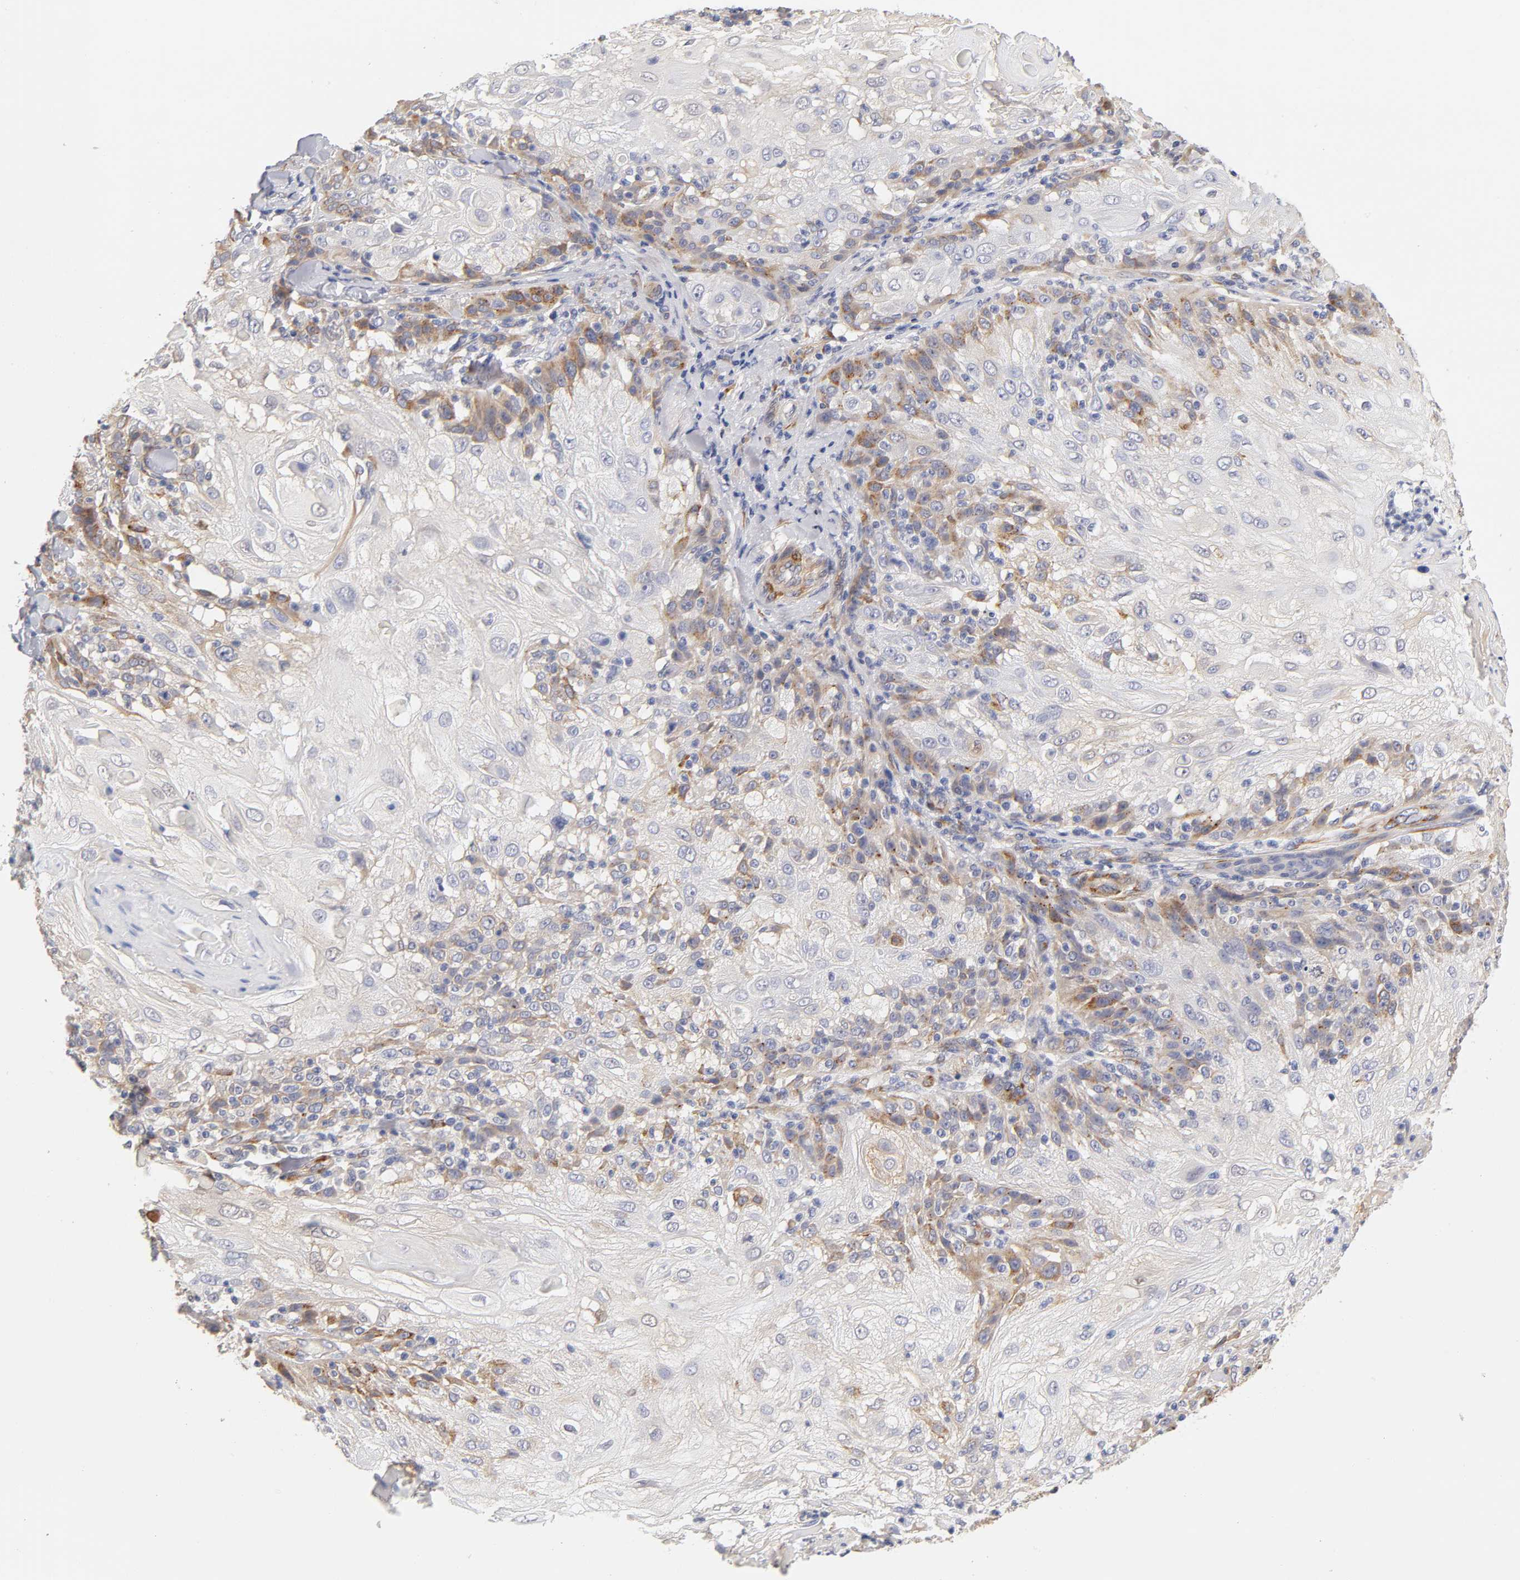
{"staining": {"intensity": "moderate", "quantity": "<25%", "location": "cytoplasmic/membranous"}, "tissue": "skin cancer", "cell_type": "Tumor cells", "image_type": "cancer", "snomed": [{"axis": "morphology", "description": "Normal tissue, NOS"}, {"axis": "morphology", "description": "Squamous cell carcinoma, NOS"}, {"axis": "topography", "description": "Skin"}], "caption": "Protein expression analysis of skin squamous cell carcinoma shows moderate cytoplasmic/membranous positivity in about <25% of tumor cells.", "gene": "LAMB1", "patient": {"sex": "female", "age": 83}}